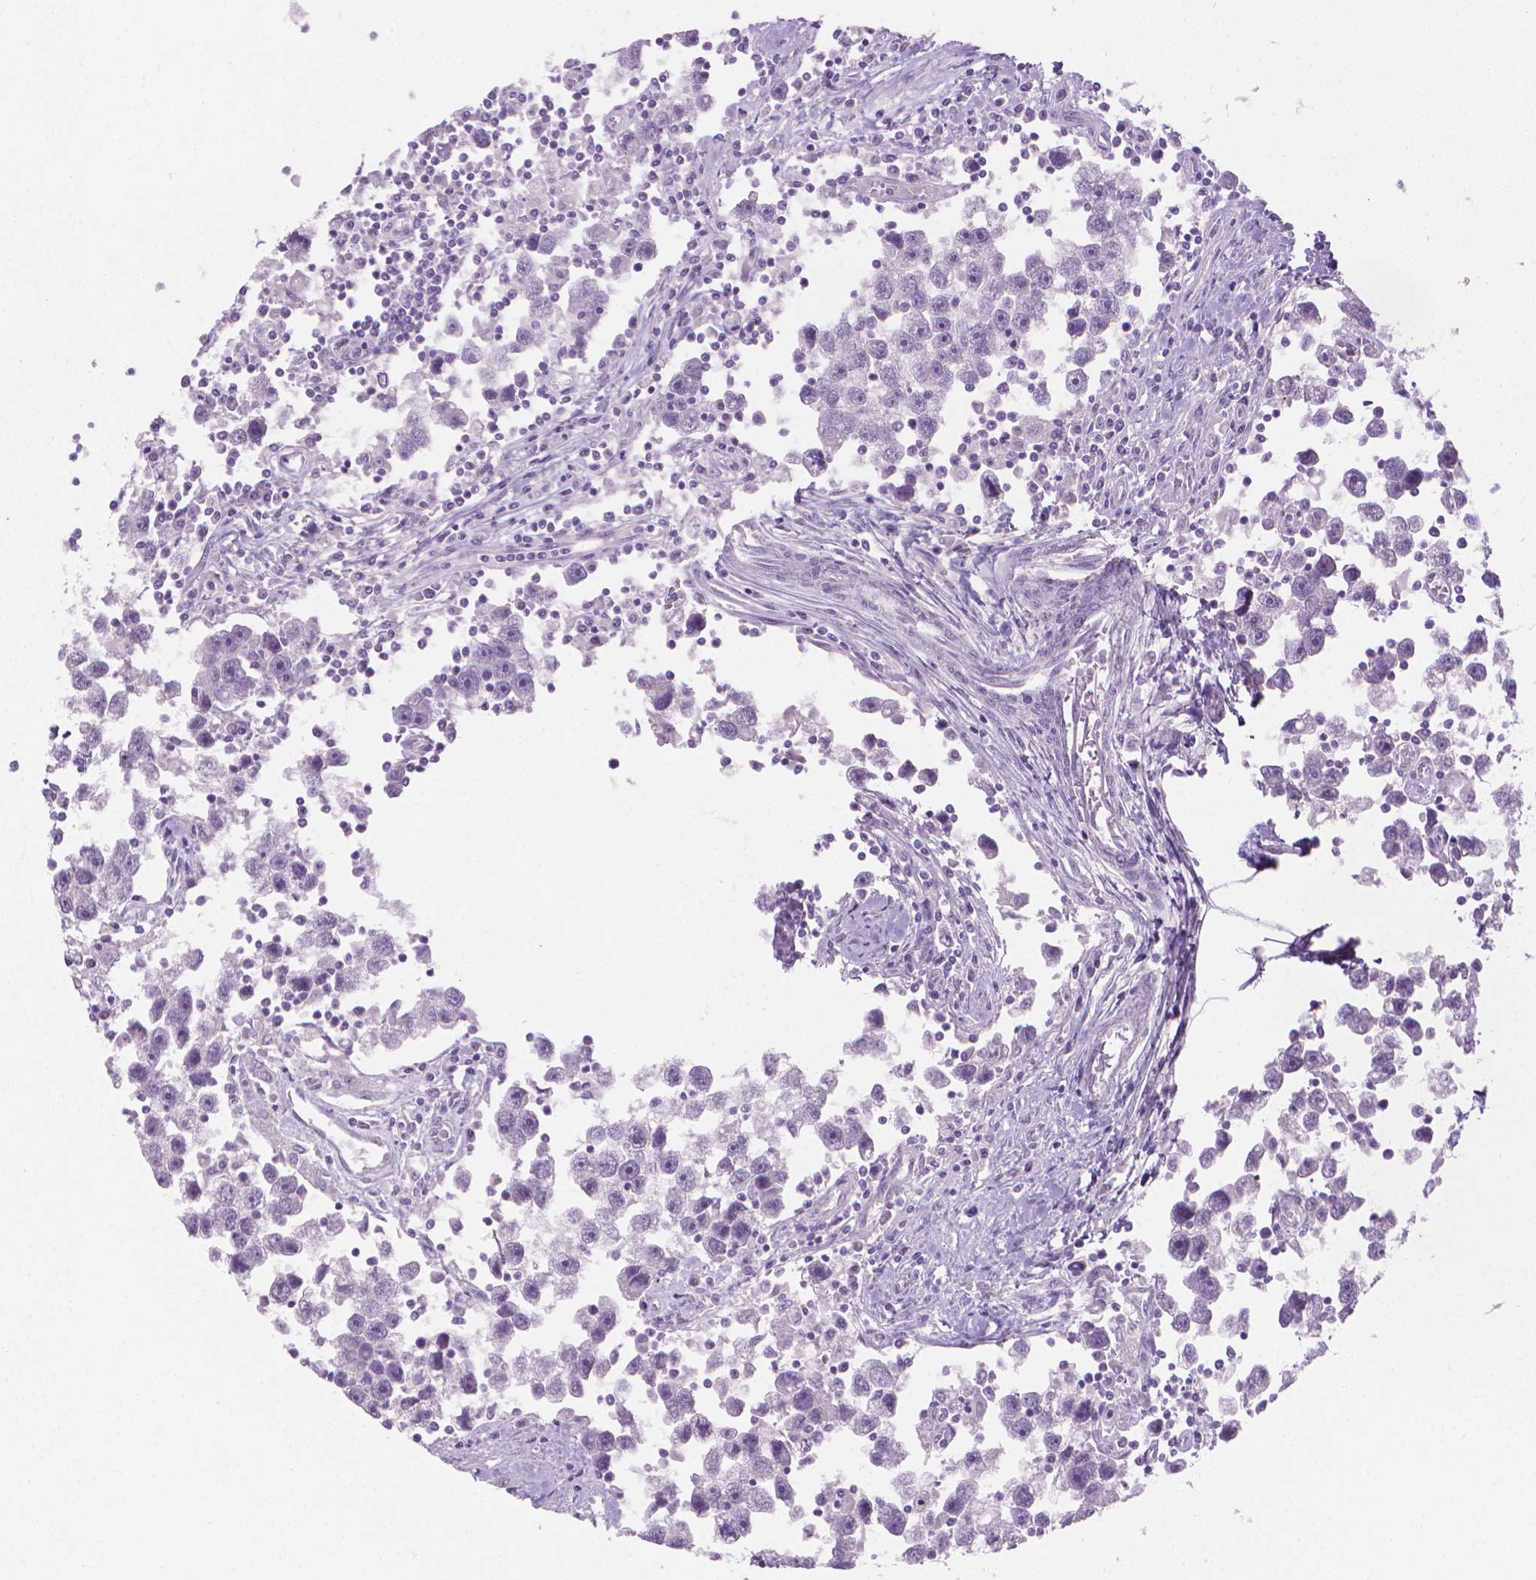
{"staining": {"intensity": "negative", "quantity": "none", "location": "none"}, "tissue": "testis cancer", "cell_type": "Tumor cells", "image_type": "cancer", "snomed": [{"axis": "morphology", "description": "Seminoma, NOS"}, {"axis": "topography", "description": "Testis"}], "caption": "Human testis cancer stained for a protein using immunohistochemistry (IHC) displays no staining in tumor cells.", "gene": "TNNI2", "patient": {"sex": "male", "age": 30}}